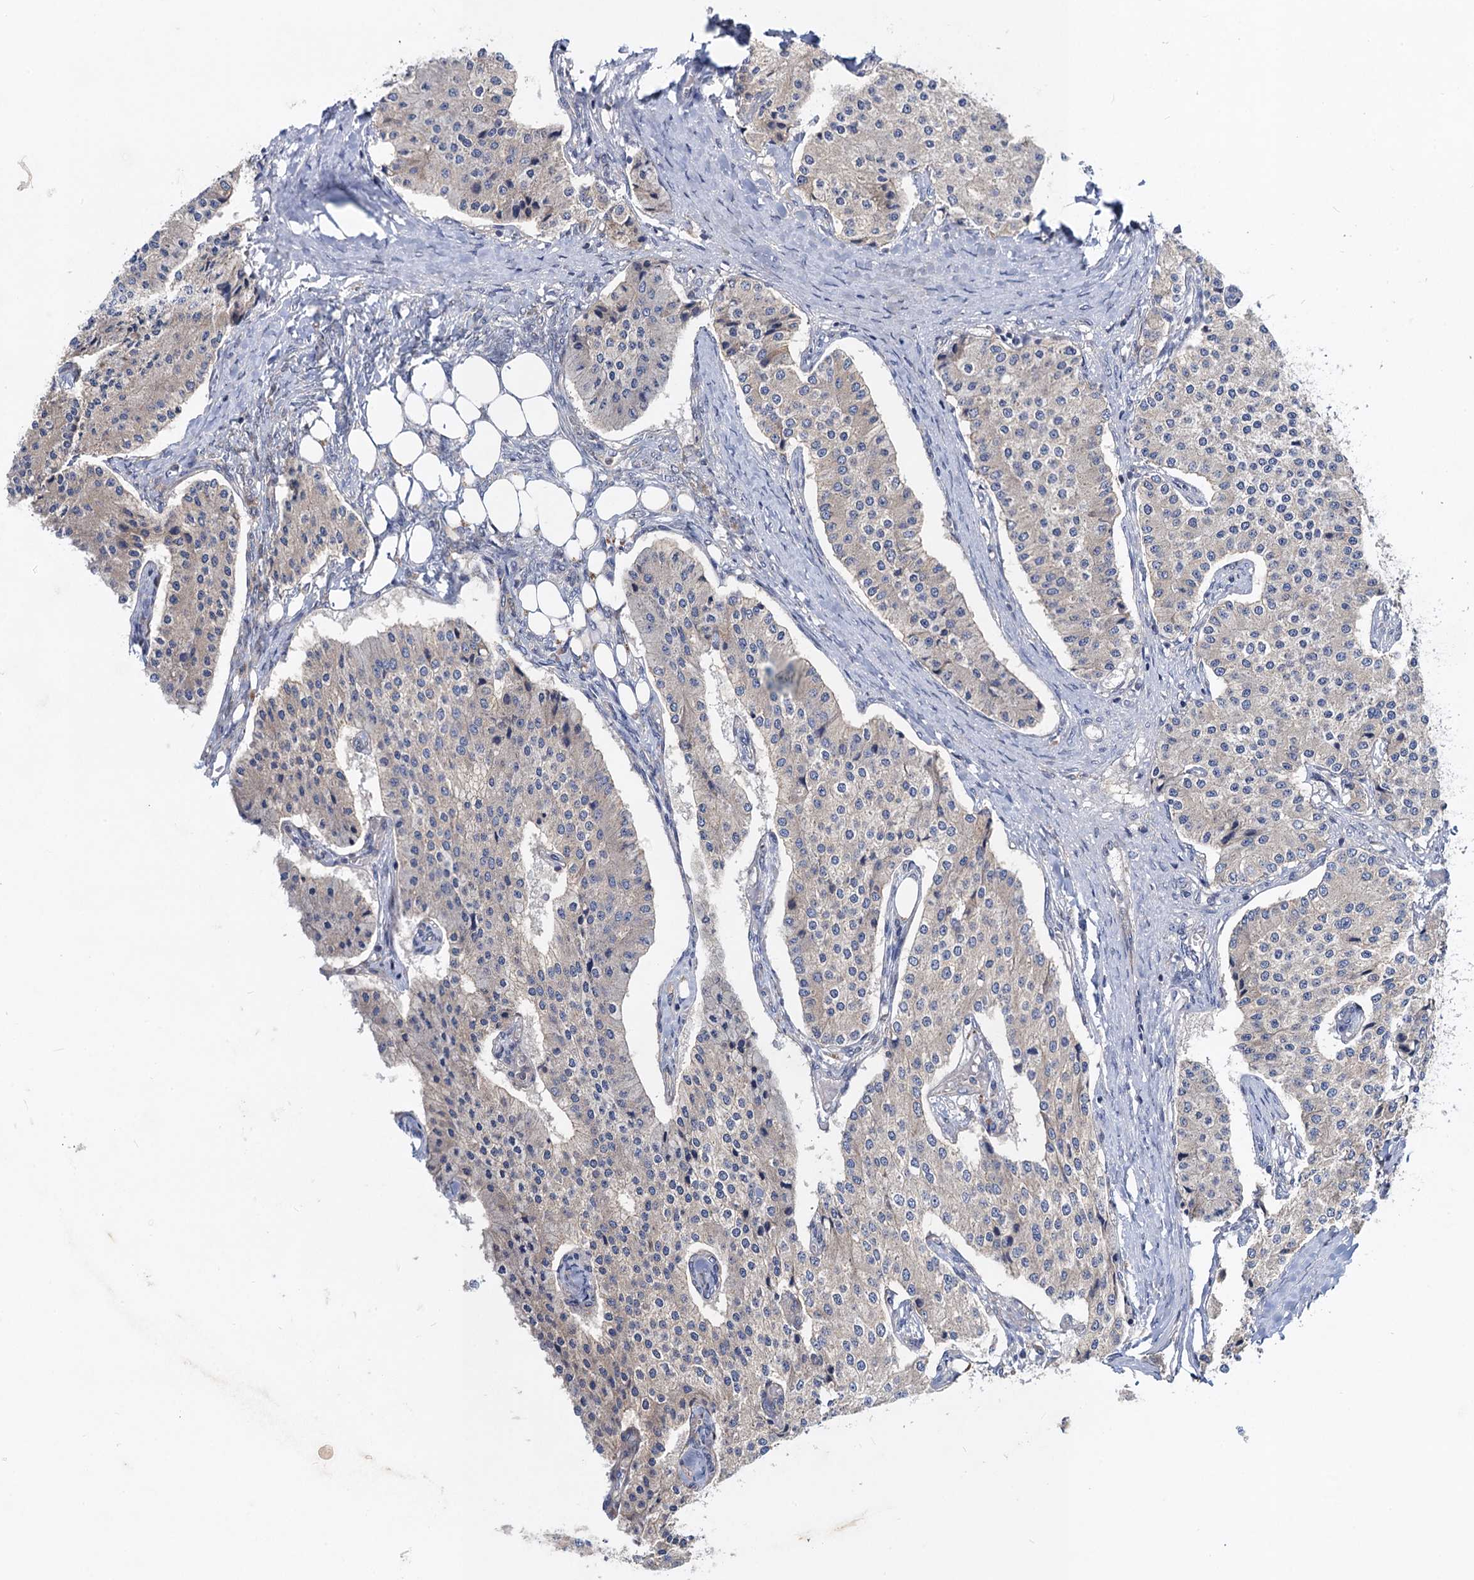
{"staining": {"intensity": "negative", "quantity": "none", "location": "none"}, "tissue": "carcinoid", "cell_type": "Tumor cells", "image_type": "cancer", "snomed": [{"axis": "morphology", "description": "Carcinoid, malignant, NOS"}, {"axis": "topography", "description": "Colon"}], "caption": "Immunohistochemical staining of malignant carcinoid reveals no significant positivity in tumor cells. (DAB (3,3'-diaminobenzidine) immunohistochemistry, high magnification).", "gene": "SNAP29", "patient": {"sex": "female", "age": 52}}